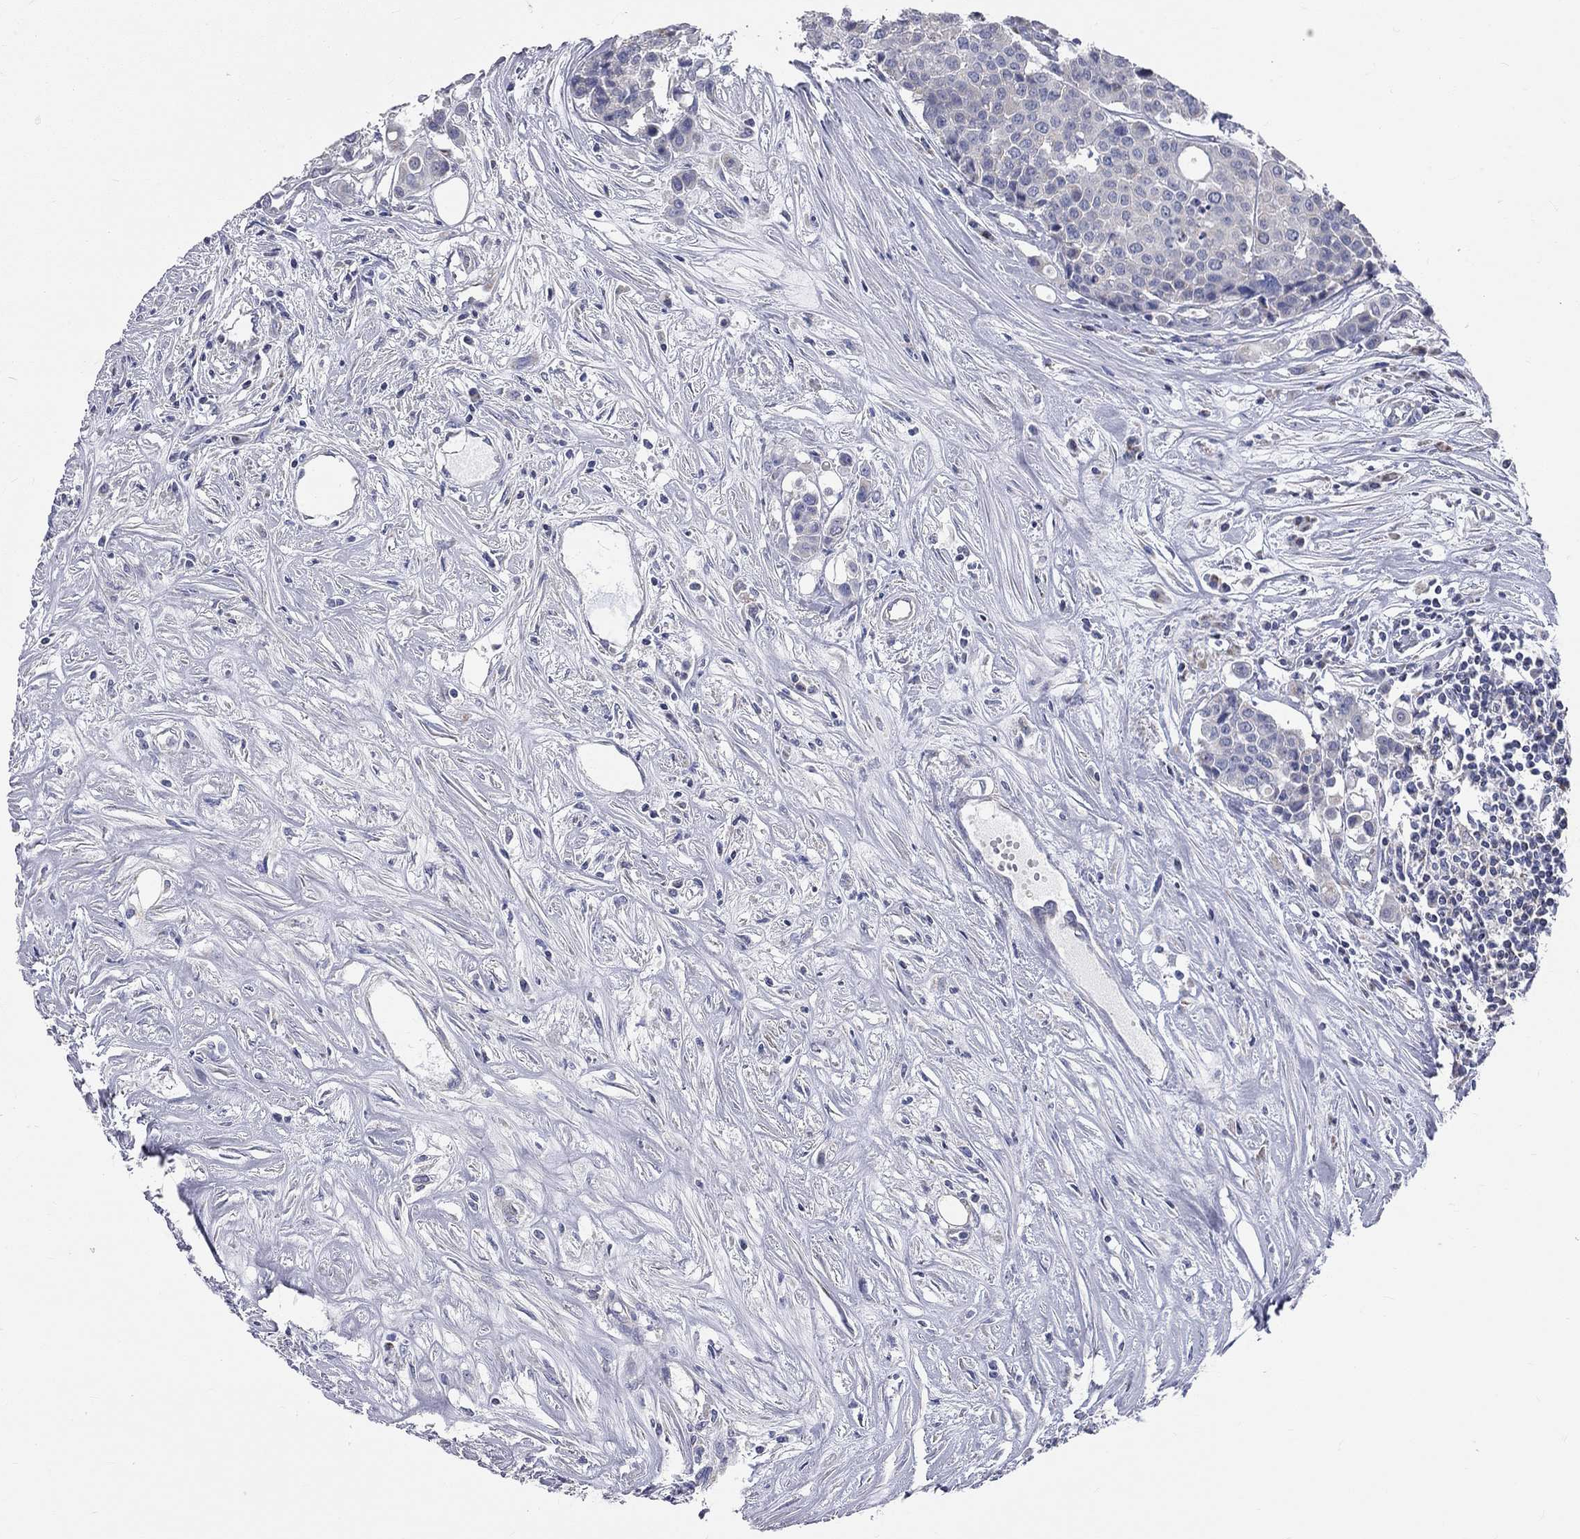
{"staining": {"intensity": "negative", "quantity": "none", "location": "none"}, "tissue": "carcinoid", "cell_type": "Tumor cells", "image_type": "cancer", "snomed": [{"axis": "morphology", "description": "Carcinoid, malignant, NOS"}, {"axis": "topography", "description": "Colon"}], "caption": "High magnification brightfield microscopy of carcinoid stained with DAB (brown) and counterstained with hematoxylin (blue): tumor cells show no significant staining.", "gene": "CFAP161", "patient": {"sex": "male", "age": 81}}